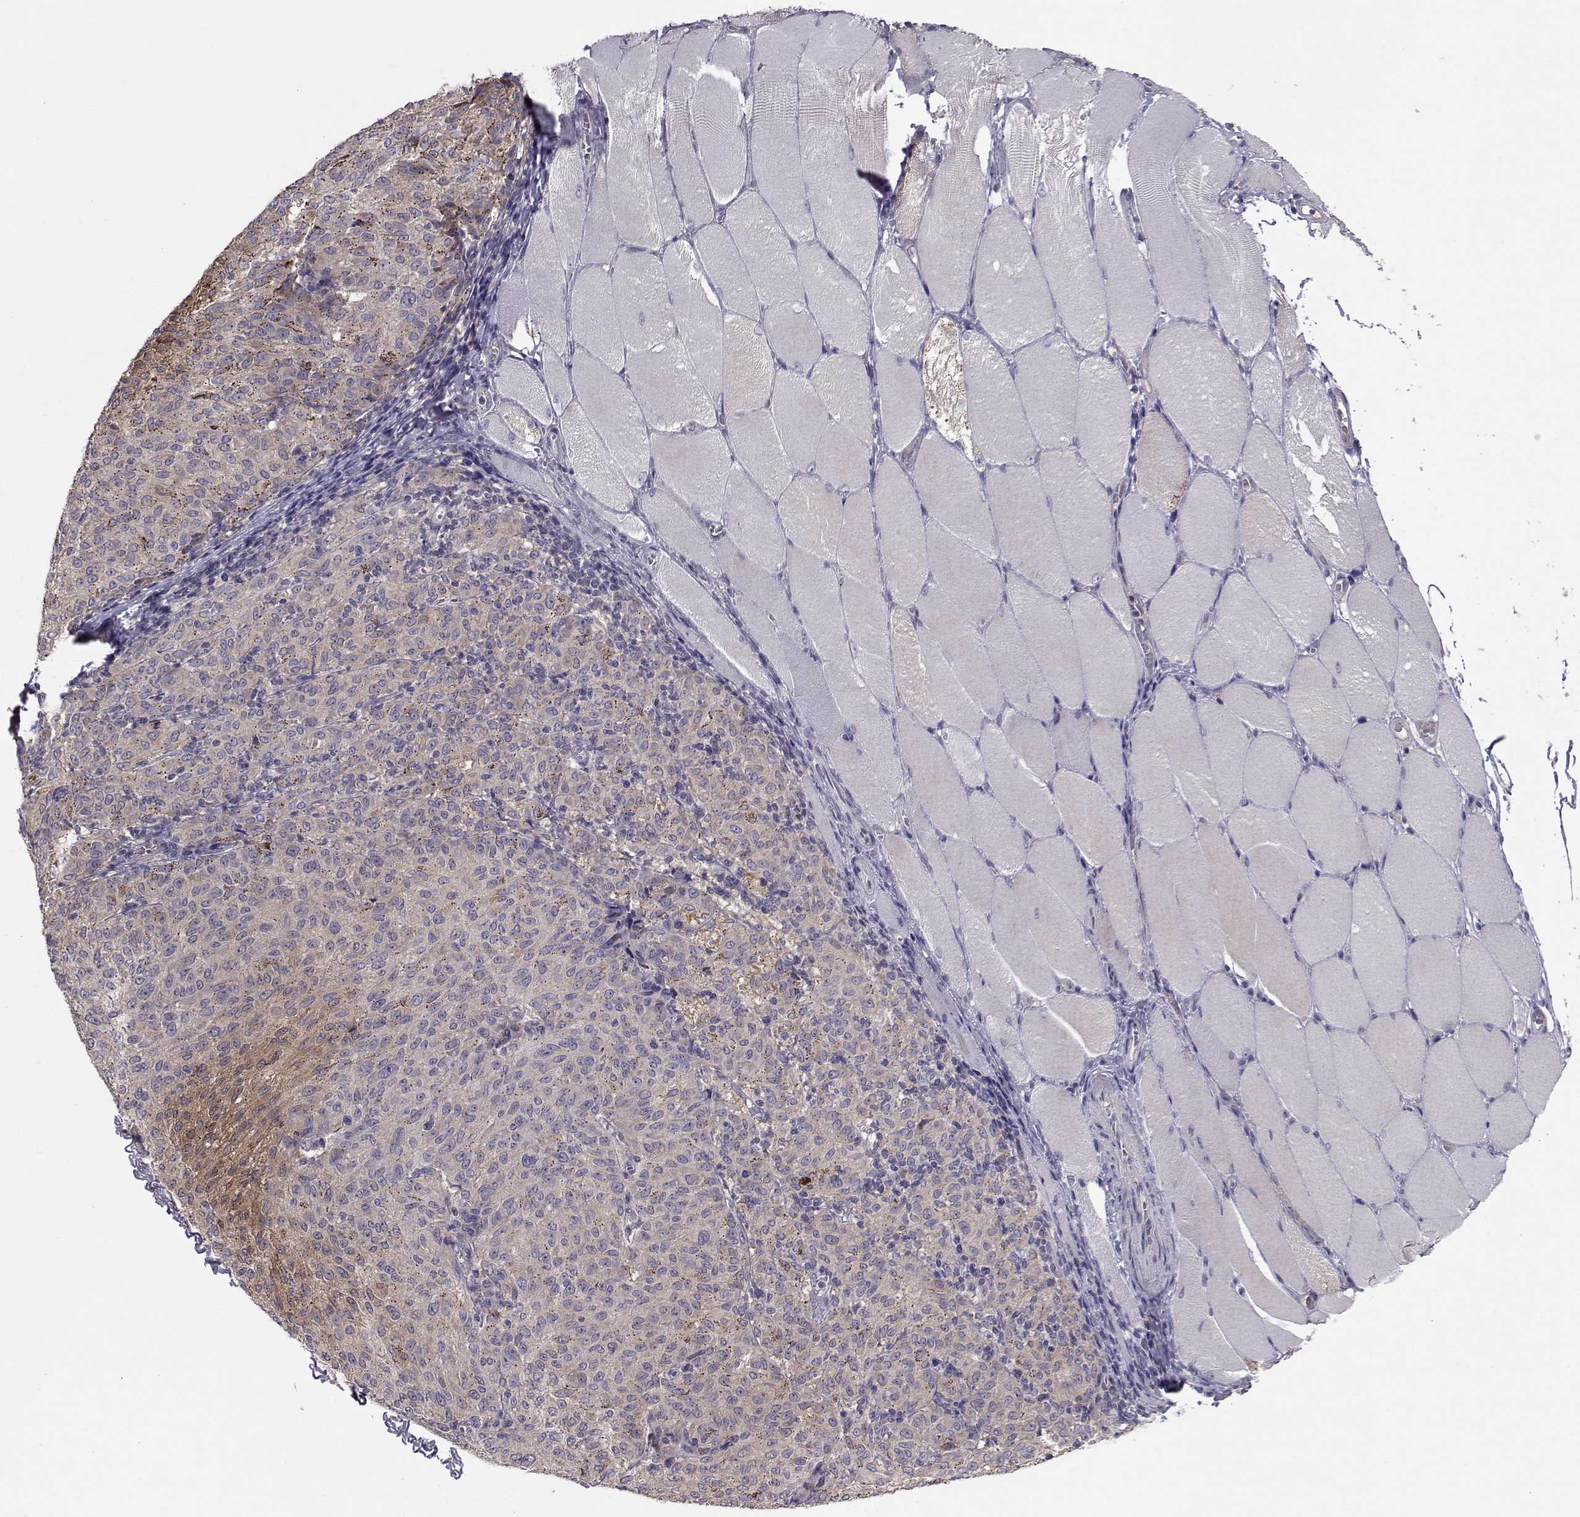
{"staining": {"intensity": "moderate", "quantity": "<25%", "location": "cytoplasmic/membranous"}, "tissue": "melanoma", "cell_type": "Tumor cells", "image_type": "cancer", "snomed": [{"axis": "morphology", "description": "Malignant melanoma, NOS"}, {"axis": "topography", "description": "Skin"}], "caption": "High-magnification brightfield microscopy of malignant melanoma stained with DAB (brown) and counterstained with hematoxylin (blue). tumor cells exhibit moderate cytoplasmic/membranous staining is present in about<25% of cells.", "gene": "NCAM2", "patient": {"sex": "female", "age": 72}}